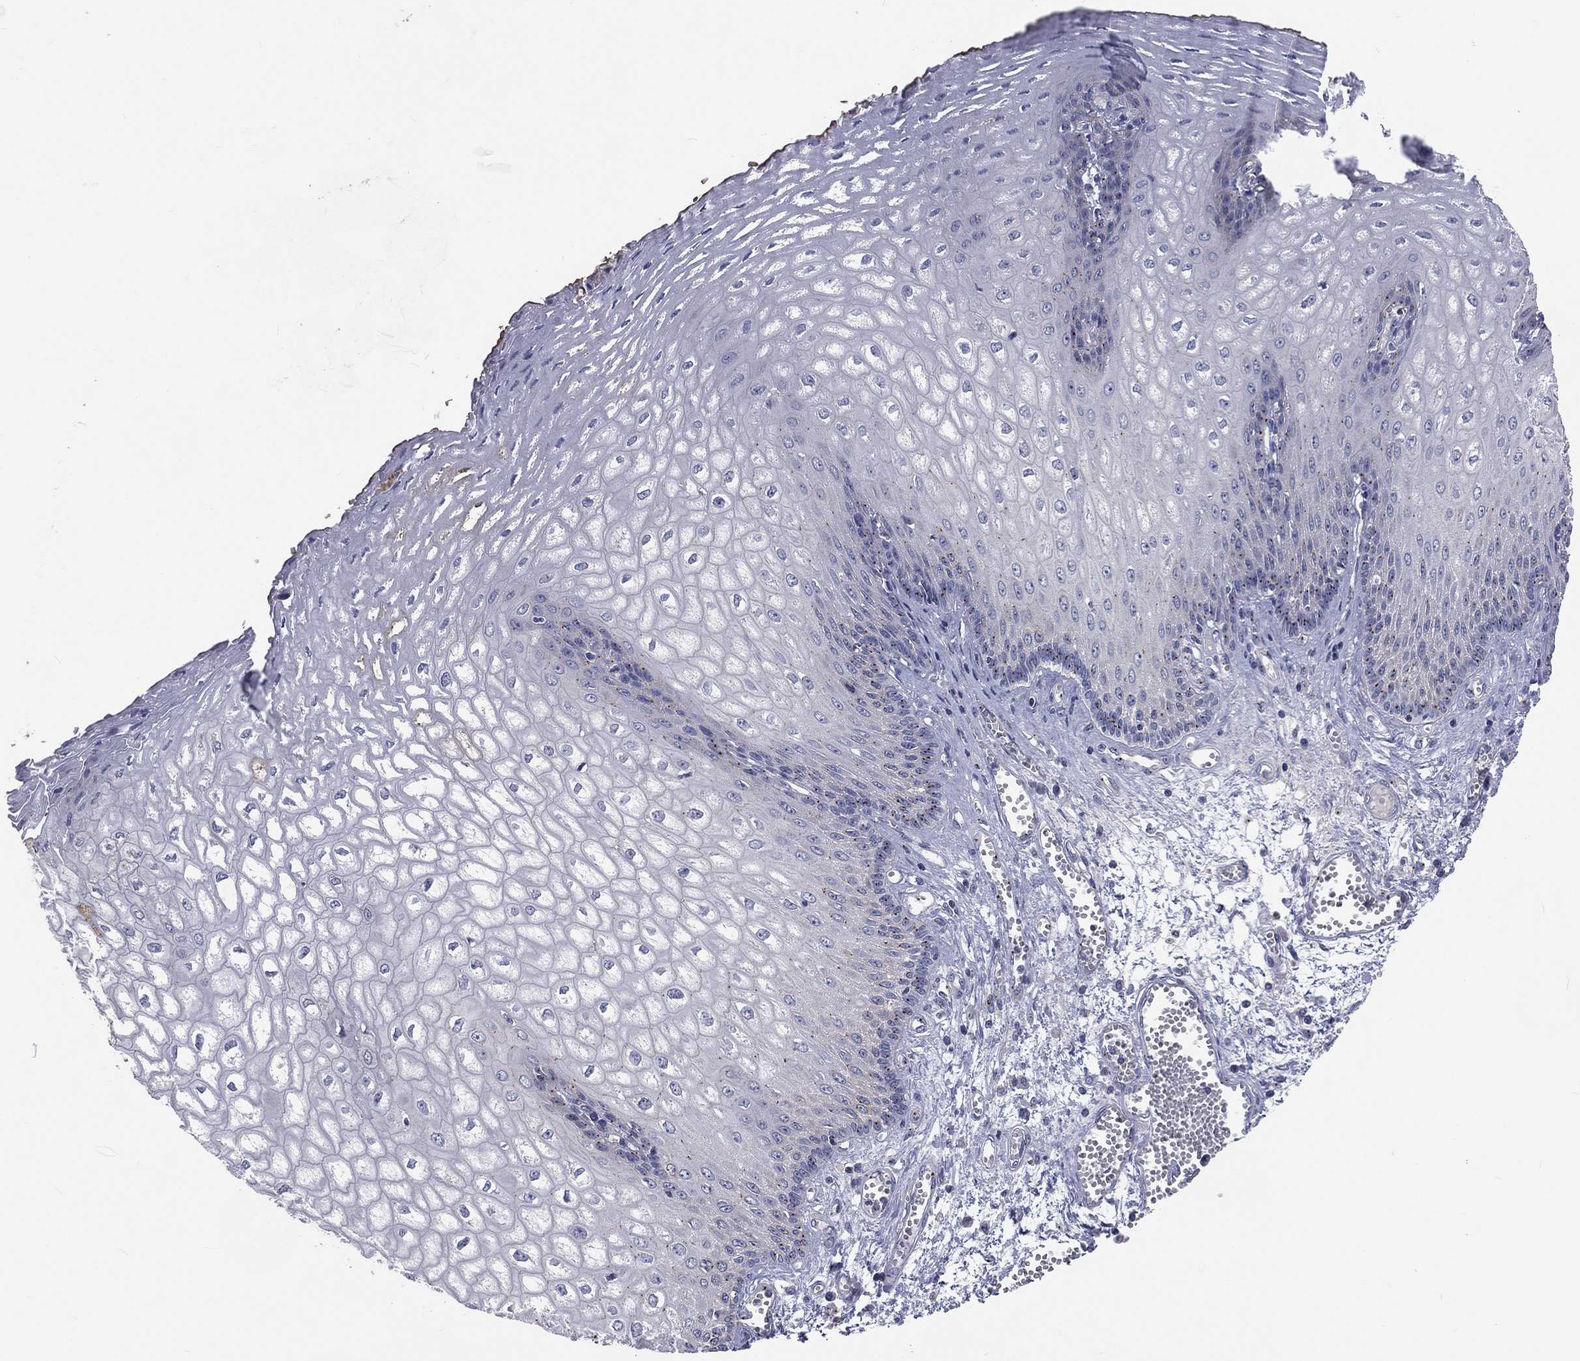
{"staining": {"intensity": "moderate", "quantity": "<25%", "location": "cytoplasmic/membranous"}, "tissue": "esophagus", "cell_type": "Squamous epithelial cells", "image_type": "normal", "snomed": [{"axis": "morphology", "description": "Normal tissue, NOS"}, {"axis": "topography", "description": "Esophagus"}], "caption": "DAB (3,3'-diaminobenzidine) immunohistochemical staining of normal human esophagus shows moderate cytoplasmic/membranous protein expression in approximately <25% of squamous epithelial cells. The protein of interest is stained brown, and the nuclei are stained in blue (DAB (3,3'-diaminobenzidine) IHC with brightfield microscopy, high magnification).", "gene": "CROCC", "patient": {"sex": "male", "age": 58}}